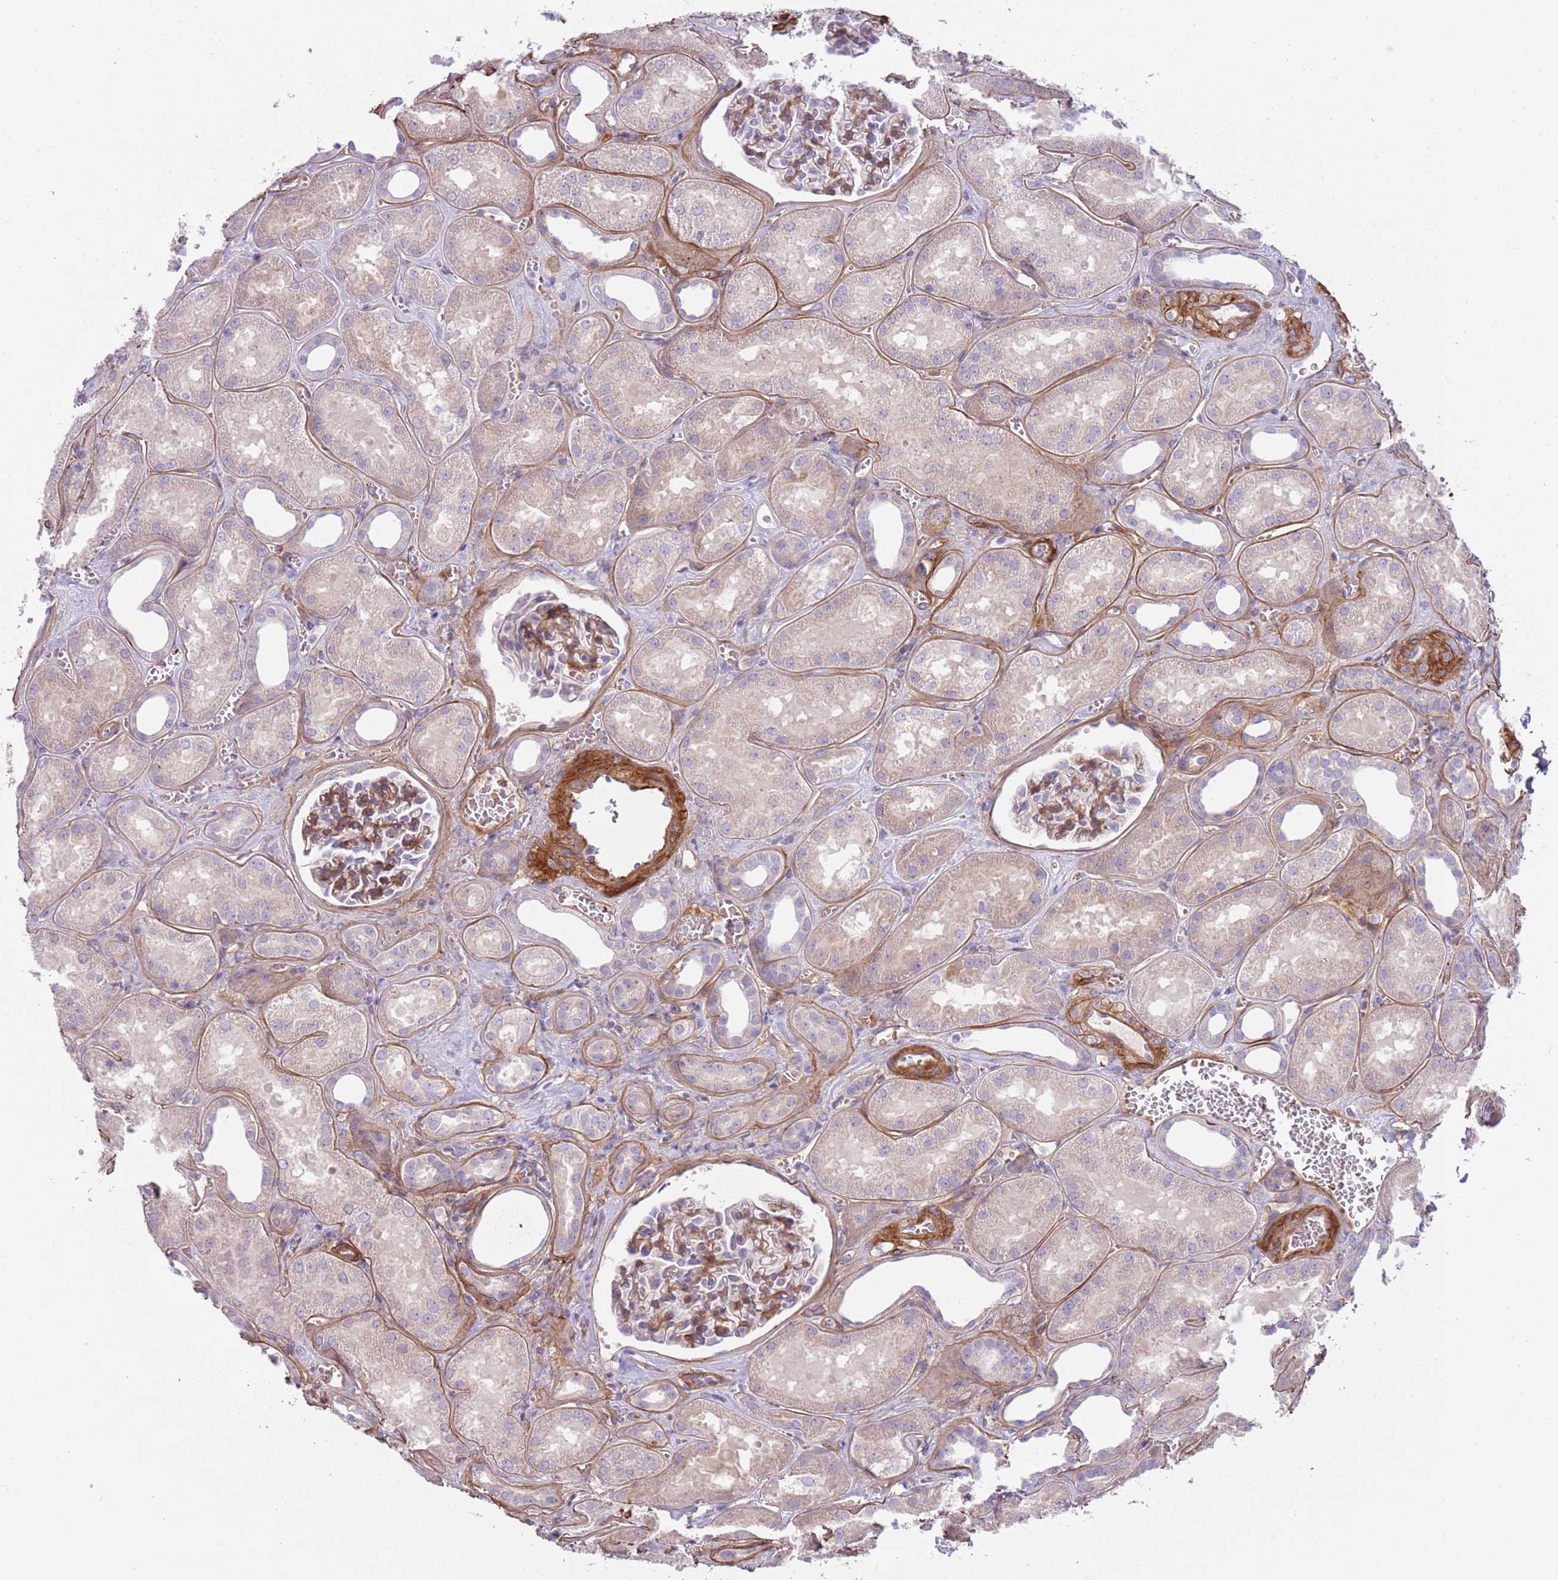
{"staining": {"intensity": "moderate", "quantity": "<25%", "location": "cytoplasmic/membranous"}, "tissue": "kidney", "cell_type": "Cells in glomeruli", "image_type": "normal", "snomed": [{"axis": "morphology", "description": "Normal tissue, NOS"}, {"axis": "morphology", "description": "Adenocarcinoma, NOS"}, {"axis": "topography", "description": "Kidney"}], "caption": "Protein expression analysis of normal human kidney reveals moderate cytoplasmic/membranous positivity in approximately <25% of cells in glomeruli. The protein is shown in brown color, while the nuclei are stained blue.", "gene": "TINAGL1", "patient": {"sex": "female", "age": 68}}